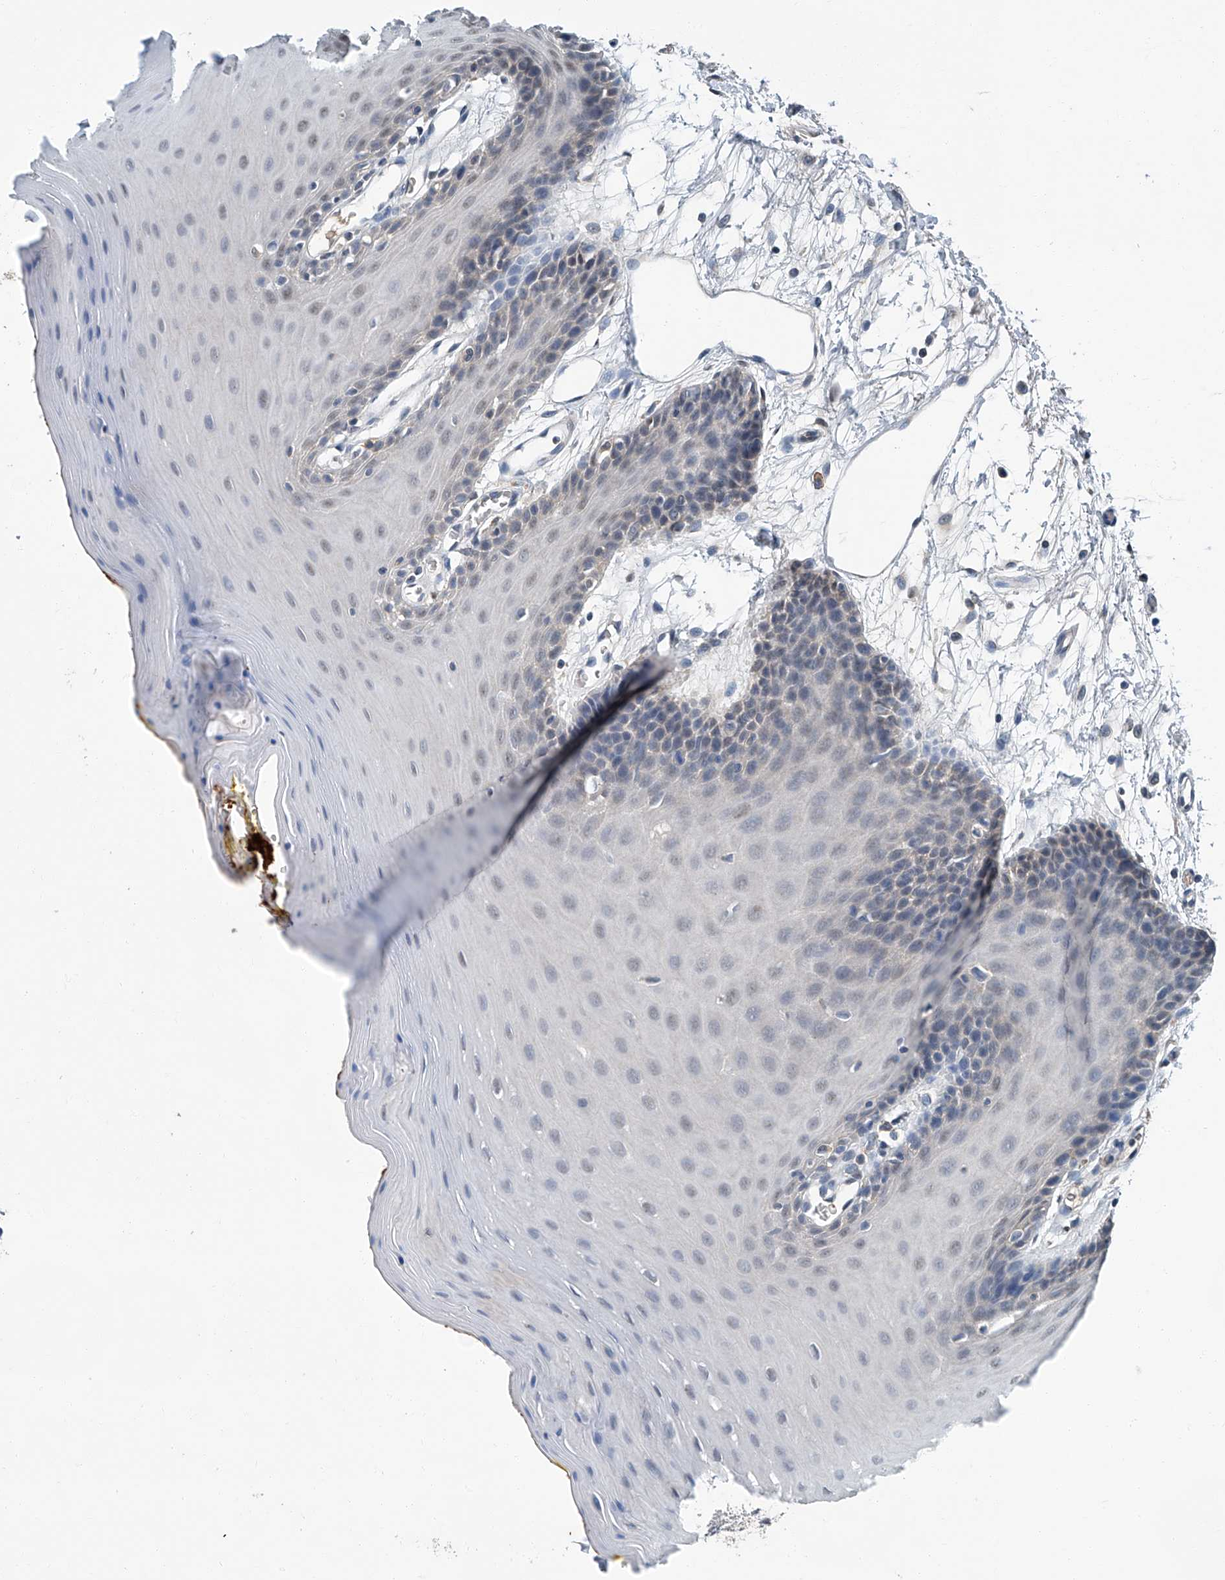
{"staining": {"intensity": "negative", "quantity": "none", "location": "none"}, "tissue": "oral mucosa", "cell_type": "Squamous epithelial cells", "image_type": "normal", "snomed": [{"axis": "morphology", "description": "Normal tissue, NOS"}, {"axis": "morphology", "description": "Squamous cell carcinoma, NOS"}, {"axis": "topography", "description": "Skeletal muscle"}, {"axis": "topography", "description": "Oral tissue"}, {"axis": "topography", "description": "Salivary gland"}, {"axis": "topography", "description": "Head-Neck"}], "caption": "The micrograph exhibits no staining of squamous epithelial cells in normal oral mucosa. (DAB (3,3'-diaminobenzidine) IHC, high magnification).", "gene": "CLK1", "patient": {"sex": "male", "age": 54}}